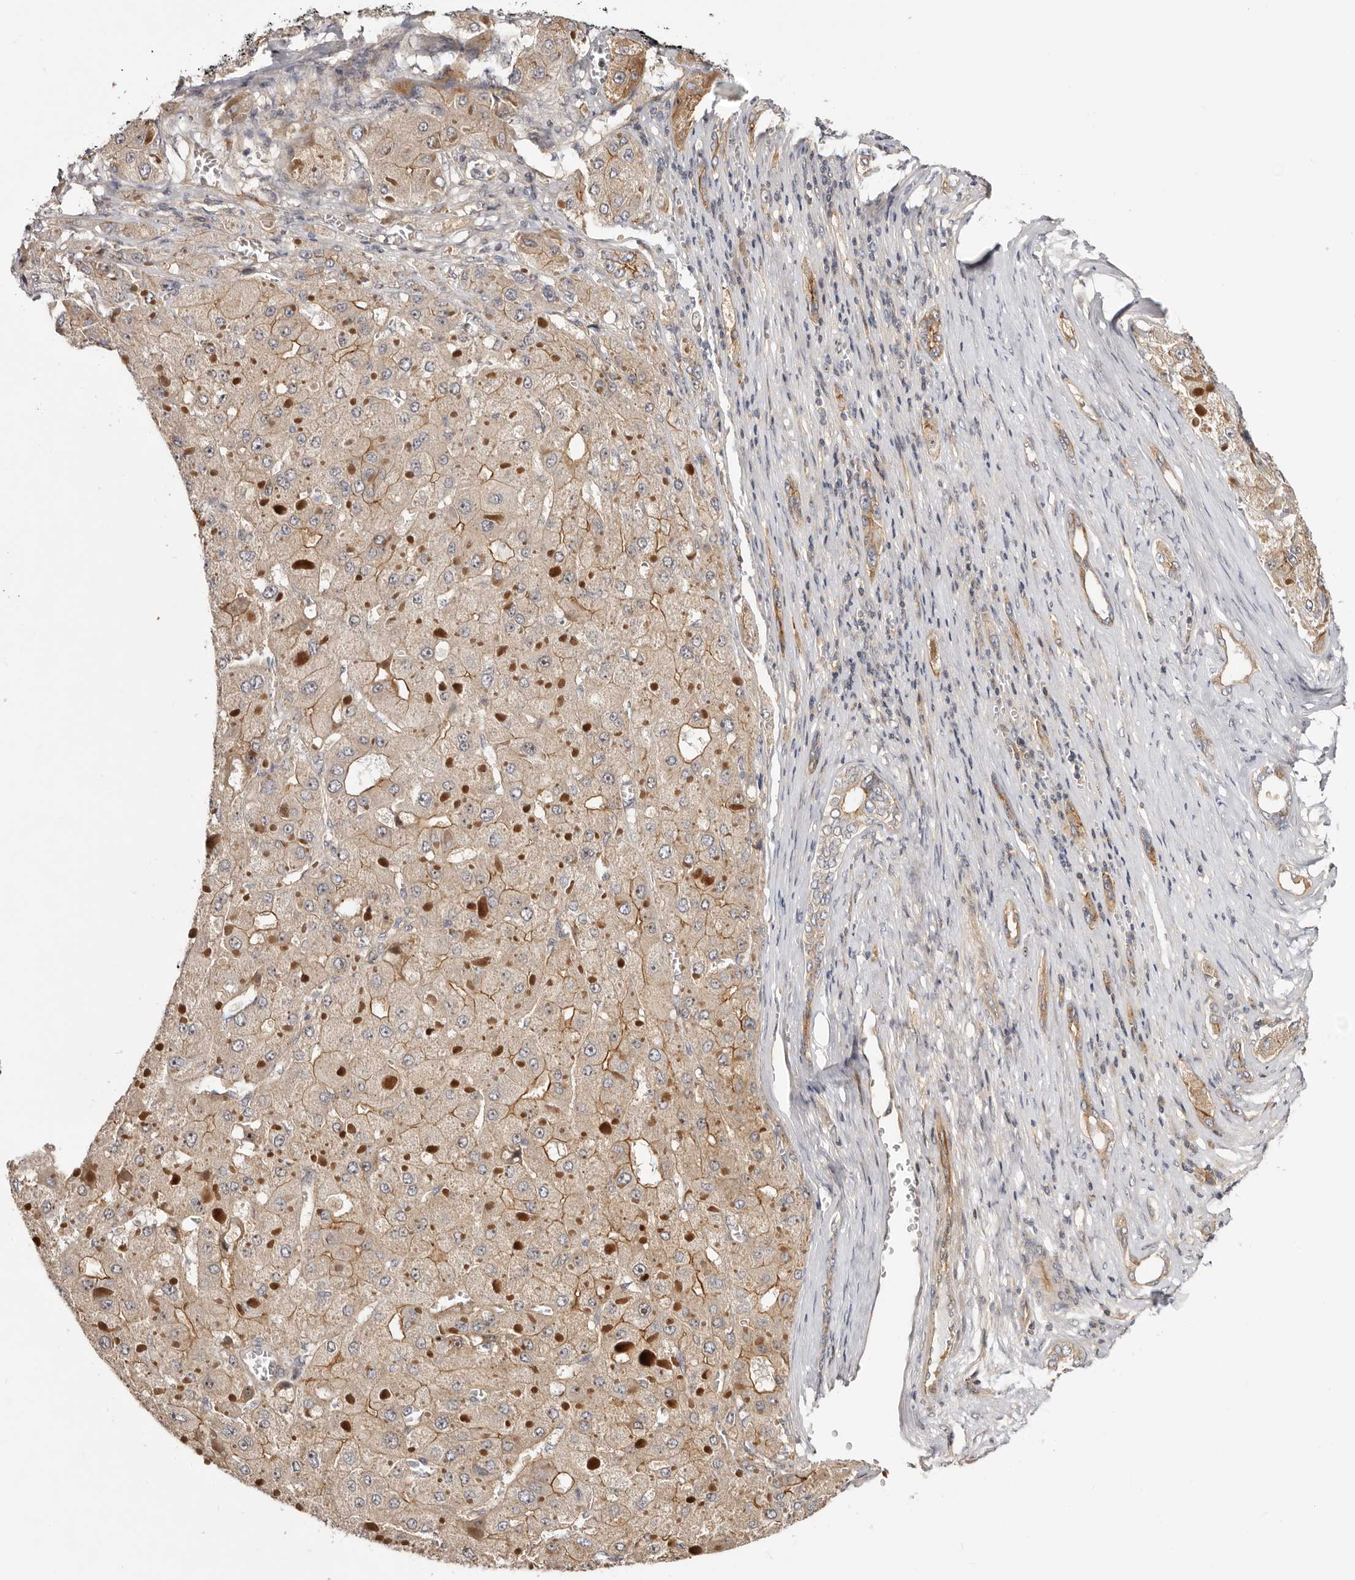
{"staining": {"intensity": "moderate", "quantity": "25%-75%", "location": "cytoplasmic/membranous"}, "tissue": "liver cancer", "cell_type": "Tumor cells", "image_type": "cancer", "snomed": [{"axis": "morphology", "description": "Carcinoma, Hepatocellular, NOS"}, {"axis": "topography", "description": "Liver"}], "caption": "Moderate cytoplasmic/membranous positivity for a protein is identified in about 25%-75% of tumor cells of liver hepatocellular carcinoma using IHC.", "gene": "PANK4", "patient": {"sex": "female", "age": 73}}